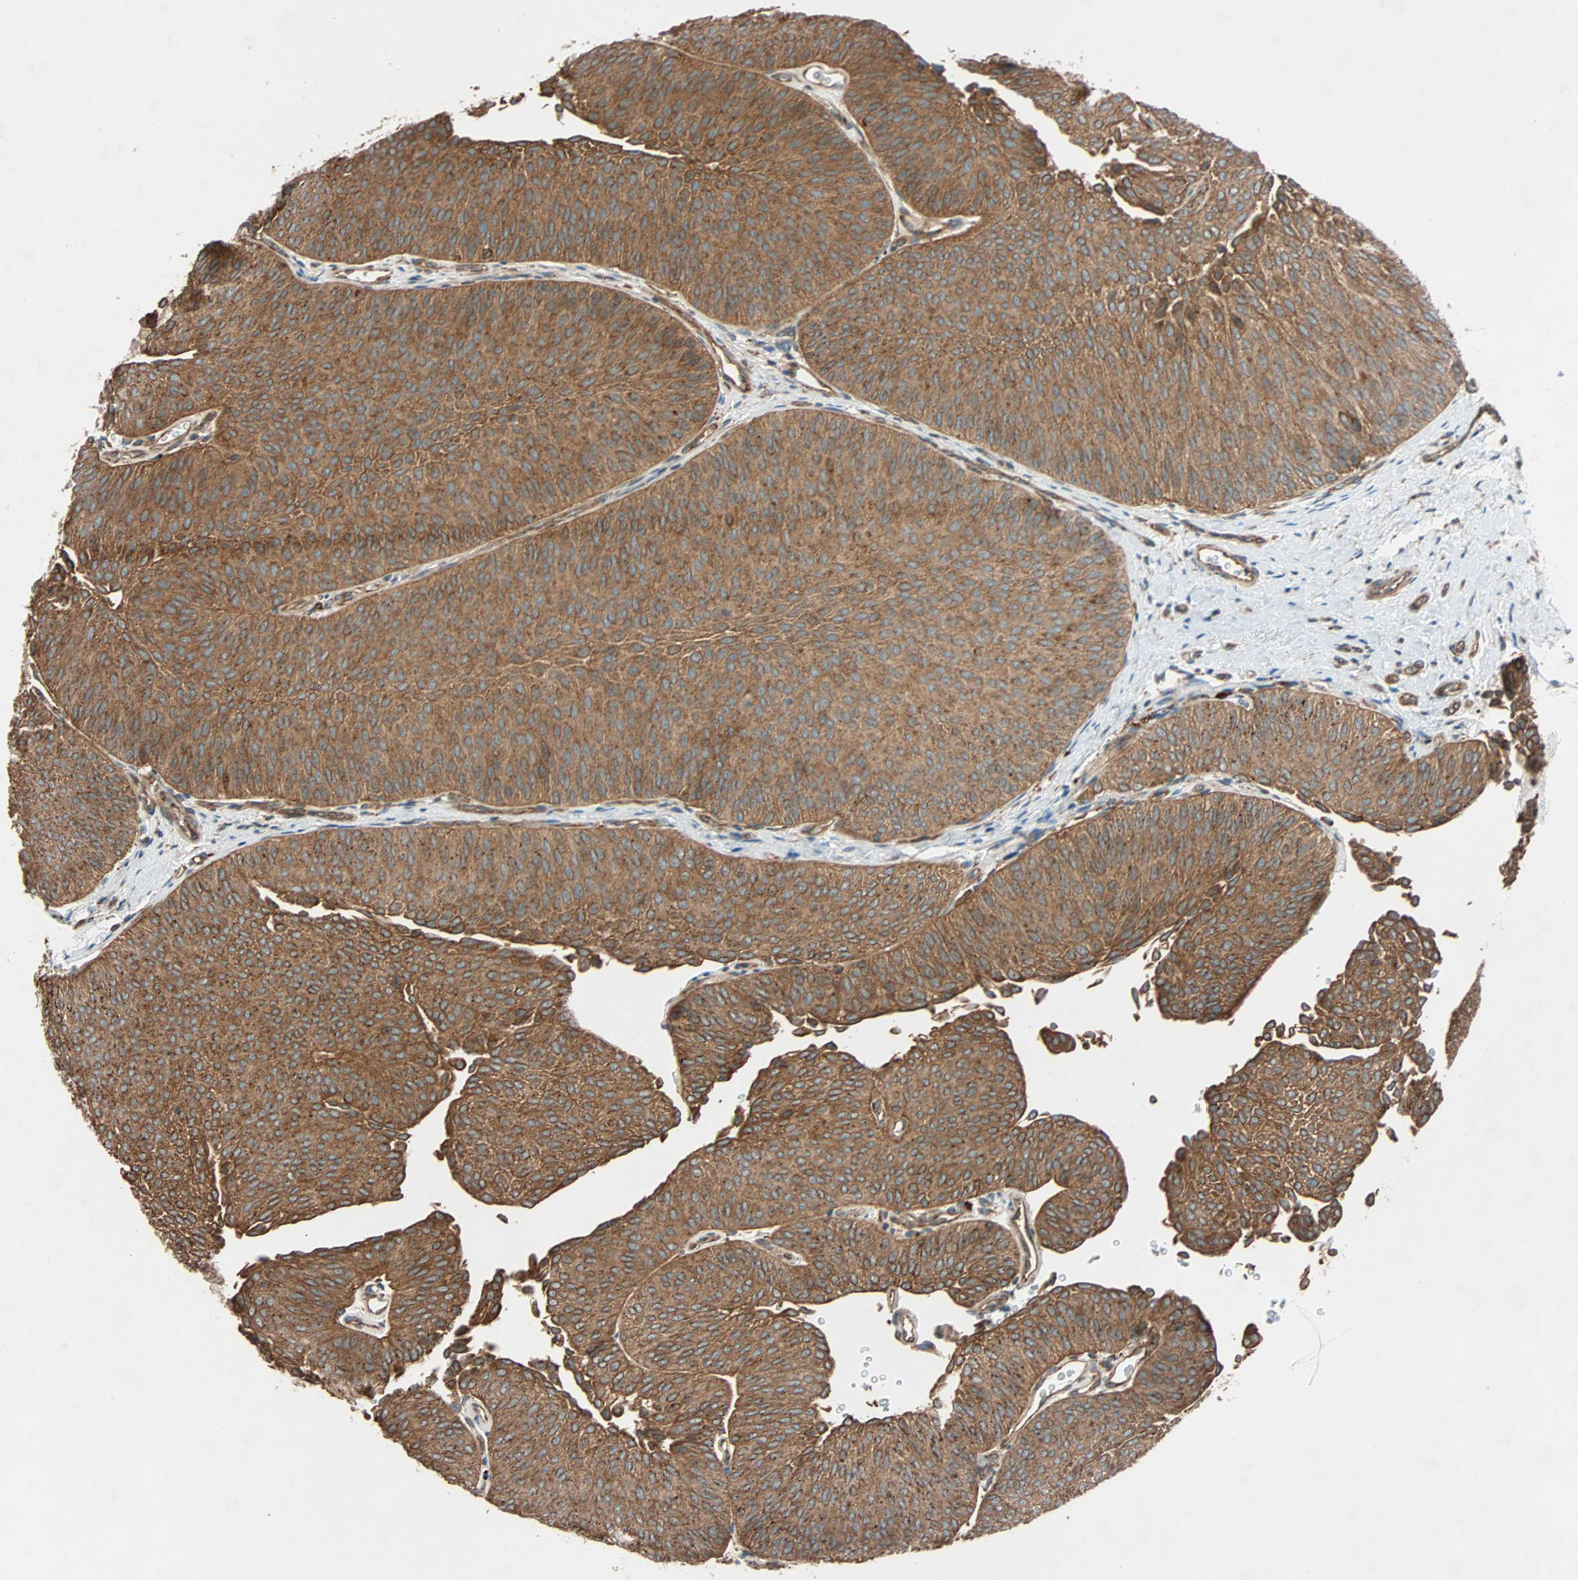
{"staining": {"intensity": "strong", "quantity": ">75%", "location": "cytoplasmic/membranous"}, "tissue": "urothelial cancer", "cell_type": "Tumor cells", "image_type": "cancer", "snomed": [{"axis": "morphology", "description": "Urothelial carcinoma, Low grade"}, {"axis": "topography", "description": "Urinary bladder"}], "caption": "Protein staining of urothelial cancer tissue reveals strong cytoplasmic/membranous positivity in approximately >75% of tumor cells. (DAB = brown stain, brightfield microscopy at high magnification).", "gene": "PHYH", "patient": {"sex": "female", "age": 60}}